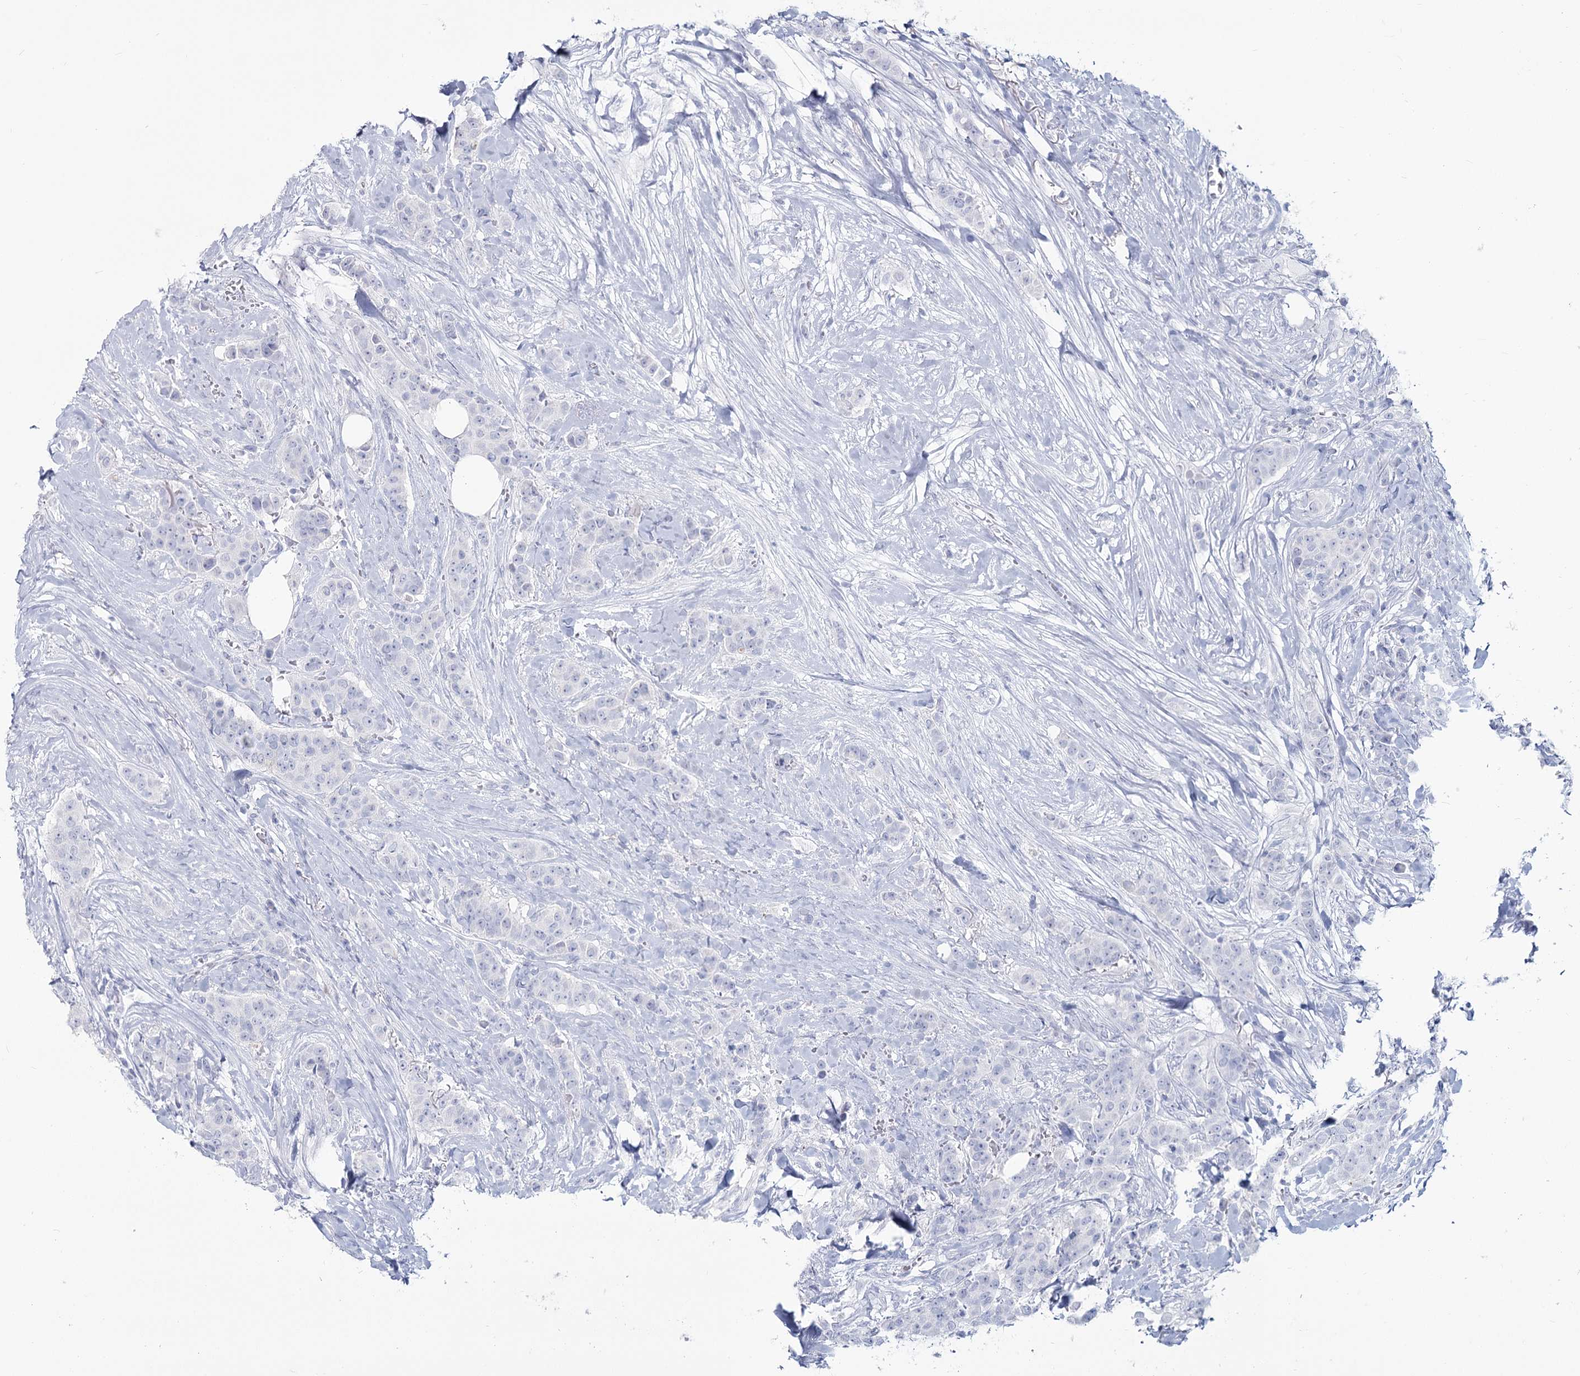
{"staining": {"intensity": "negative", "quantity": "none", "location": "none"}, "tissue": "breast cancer", "cell_type": "Tumor cells", "image_type": "cancer", "snomed": [{"axis": "morphology", "description": "Duct carcinoma"}, {"axis": "topography", "description": "Breast"}], "caption": "High power microscopy histopathology image of an immunohistochemistry histopathology image of breast cancer, revealing no significant staining in tumor cells.", "gene": "SLC6A19", "patient": {"sex": "female", "age": 40}}